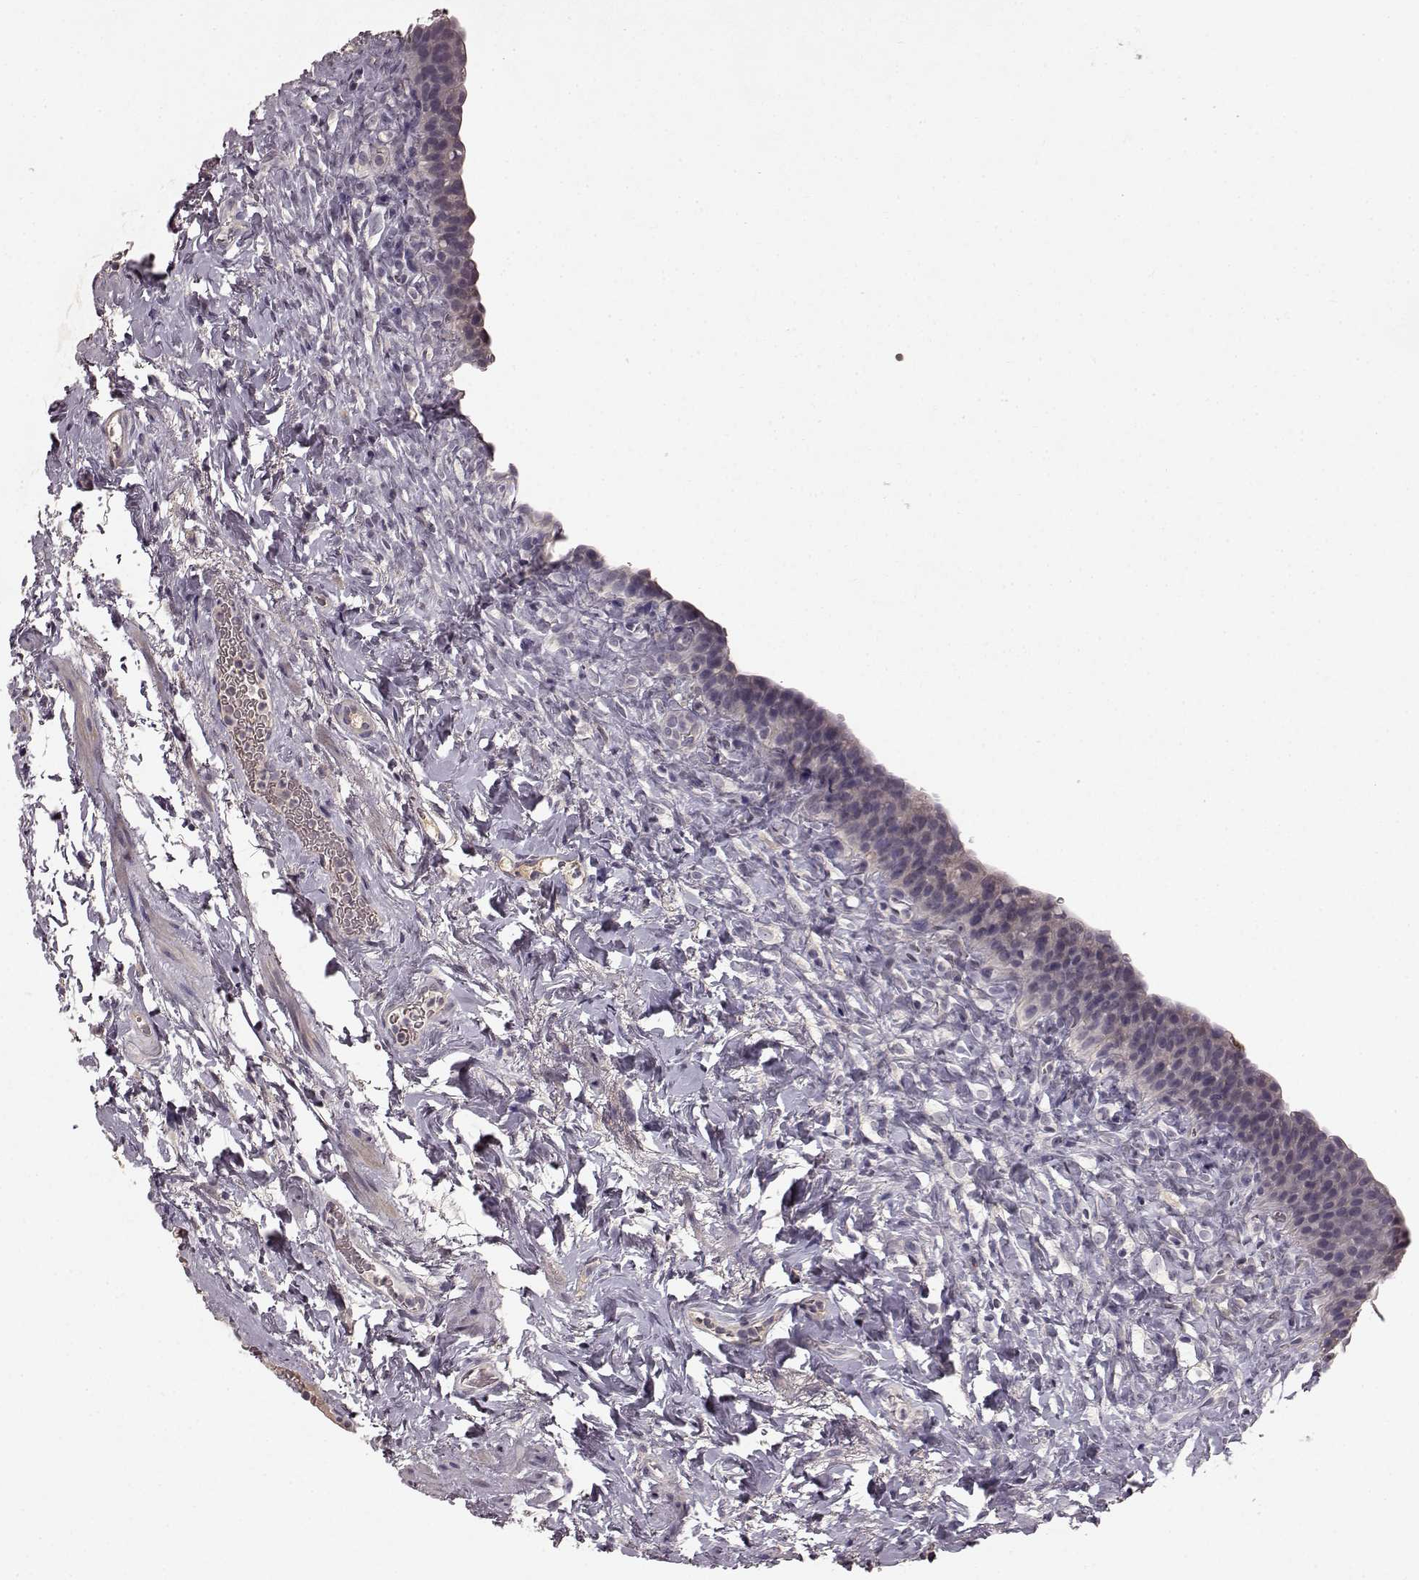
{"staining": {"intensity": "negative", "quantity": "none", "location": "none"}, "tissue": "urinary bladder", "cell_type": "Urothelial cells", "image_type": "normal", "snomed": [{"axis": "morphology", "description": "Normal tissue, NOS"}, {"axis": "topography", "description": "Urinary bladder"}], "caption": "High magnification brightfield microscopy of unremarkable urinary bladder stained with DAB (3,3'-diaminobenzidine) (brown) and counterstained with hematoxylin (blue): urothelial cells show no significant expression. (DAB (3,3'-diaminobenzidine) immunohistochemistry, high magnification).", "gene": "SLC22A18", "patient": {"sex": "male", "age": 76}}